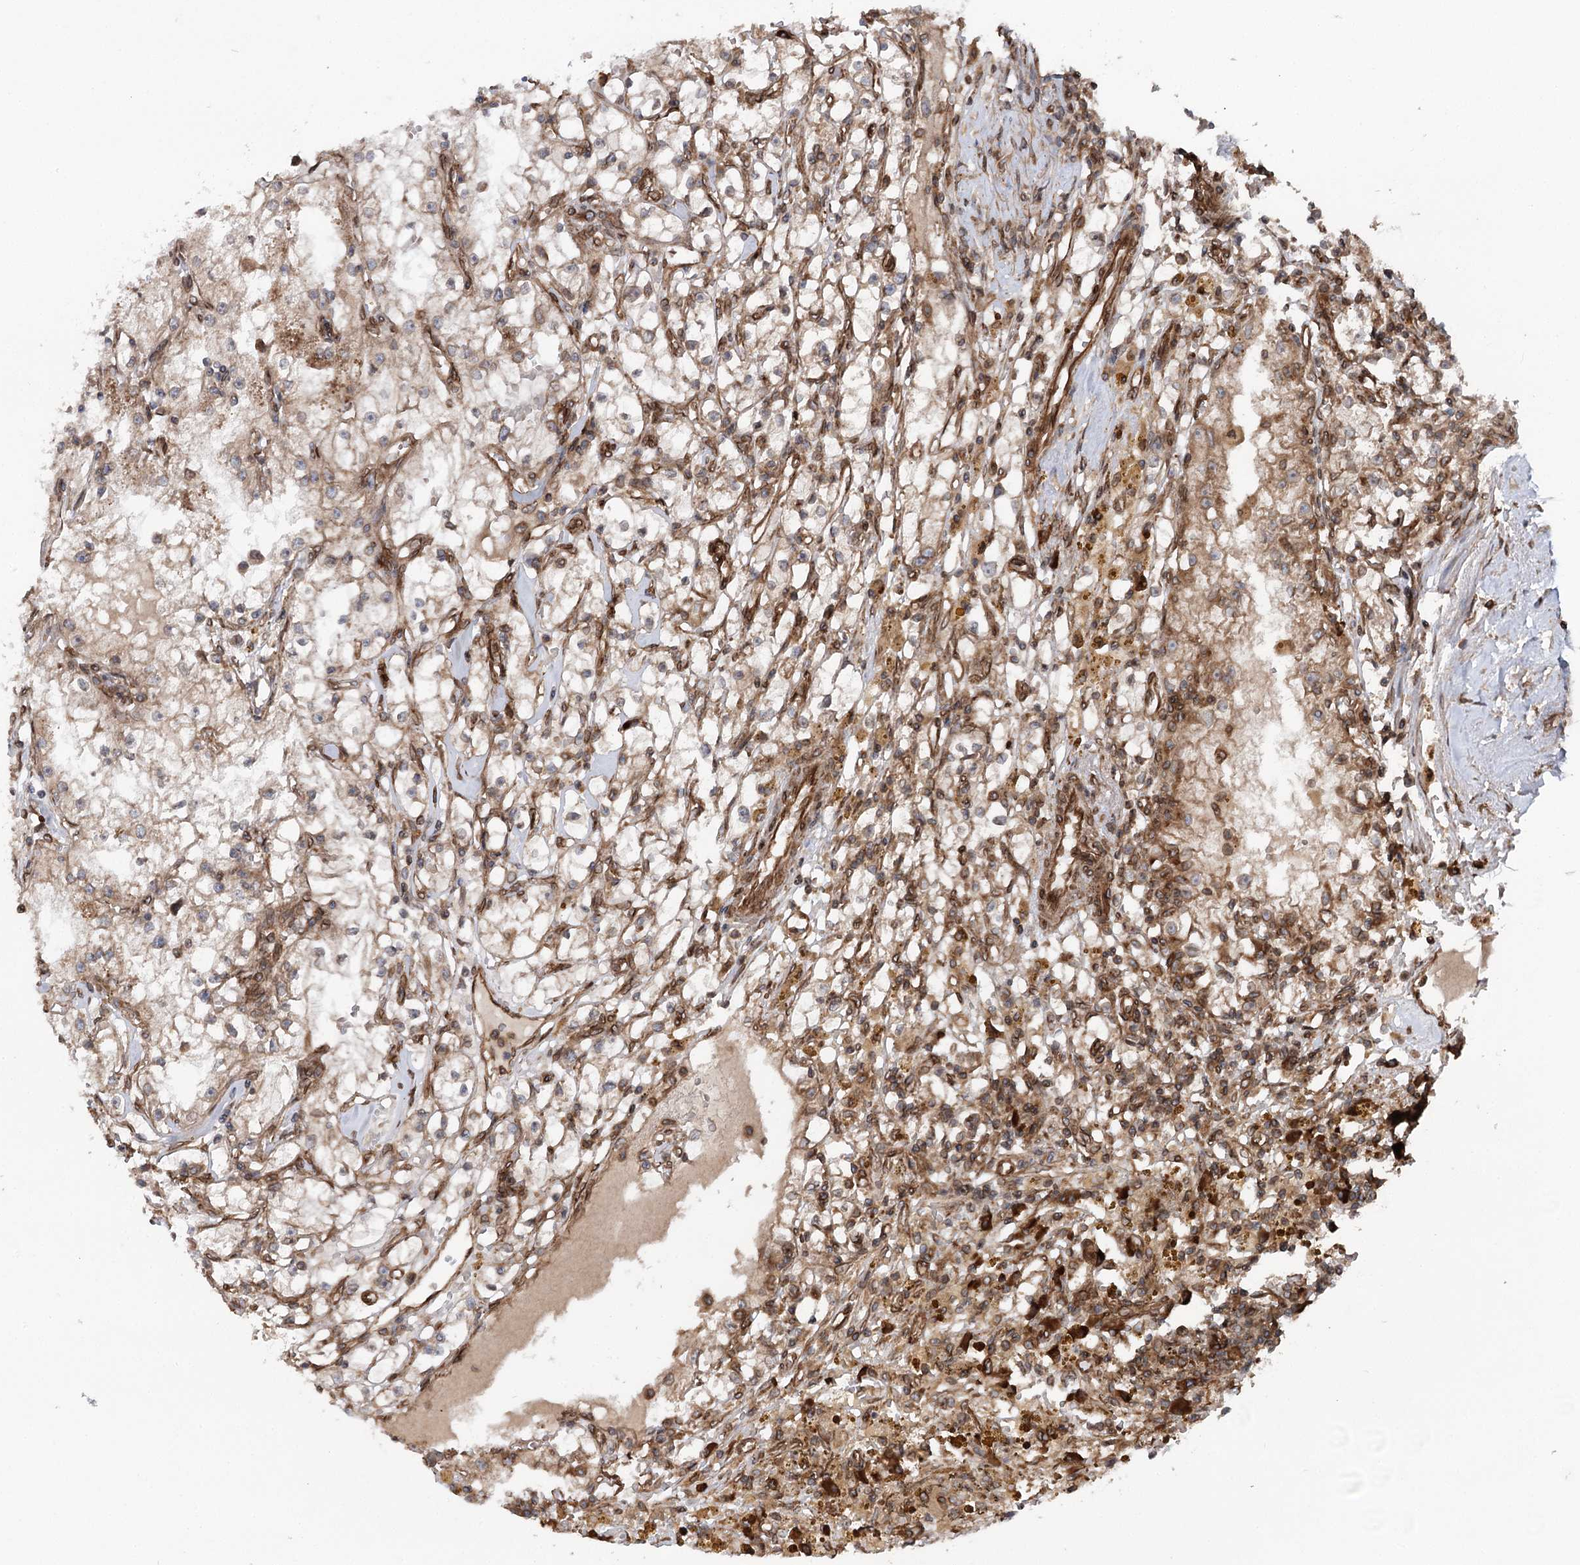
{"staining": {"intensity": "moderate", "quantity": "<25%", "location": "cytoplasmic/membranous"}, "tissue": "renal cancer", "cell_type": "Tumor cells", "image_type": "cancer", "snomed": [{"axis": "morphology", "description": "Adenocarcinoma, NOS"}, {"axis": "topography", "description": "Kidney"}], "caption": "Renal cancer was stained to show a protein in brown. There is low levels of moderate cytoplasmic/membranous staining in approximately <25% of tumor cells.", "gene": "FGFR1OP2", "patient": {"sex": "male", "age": 56}}